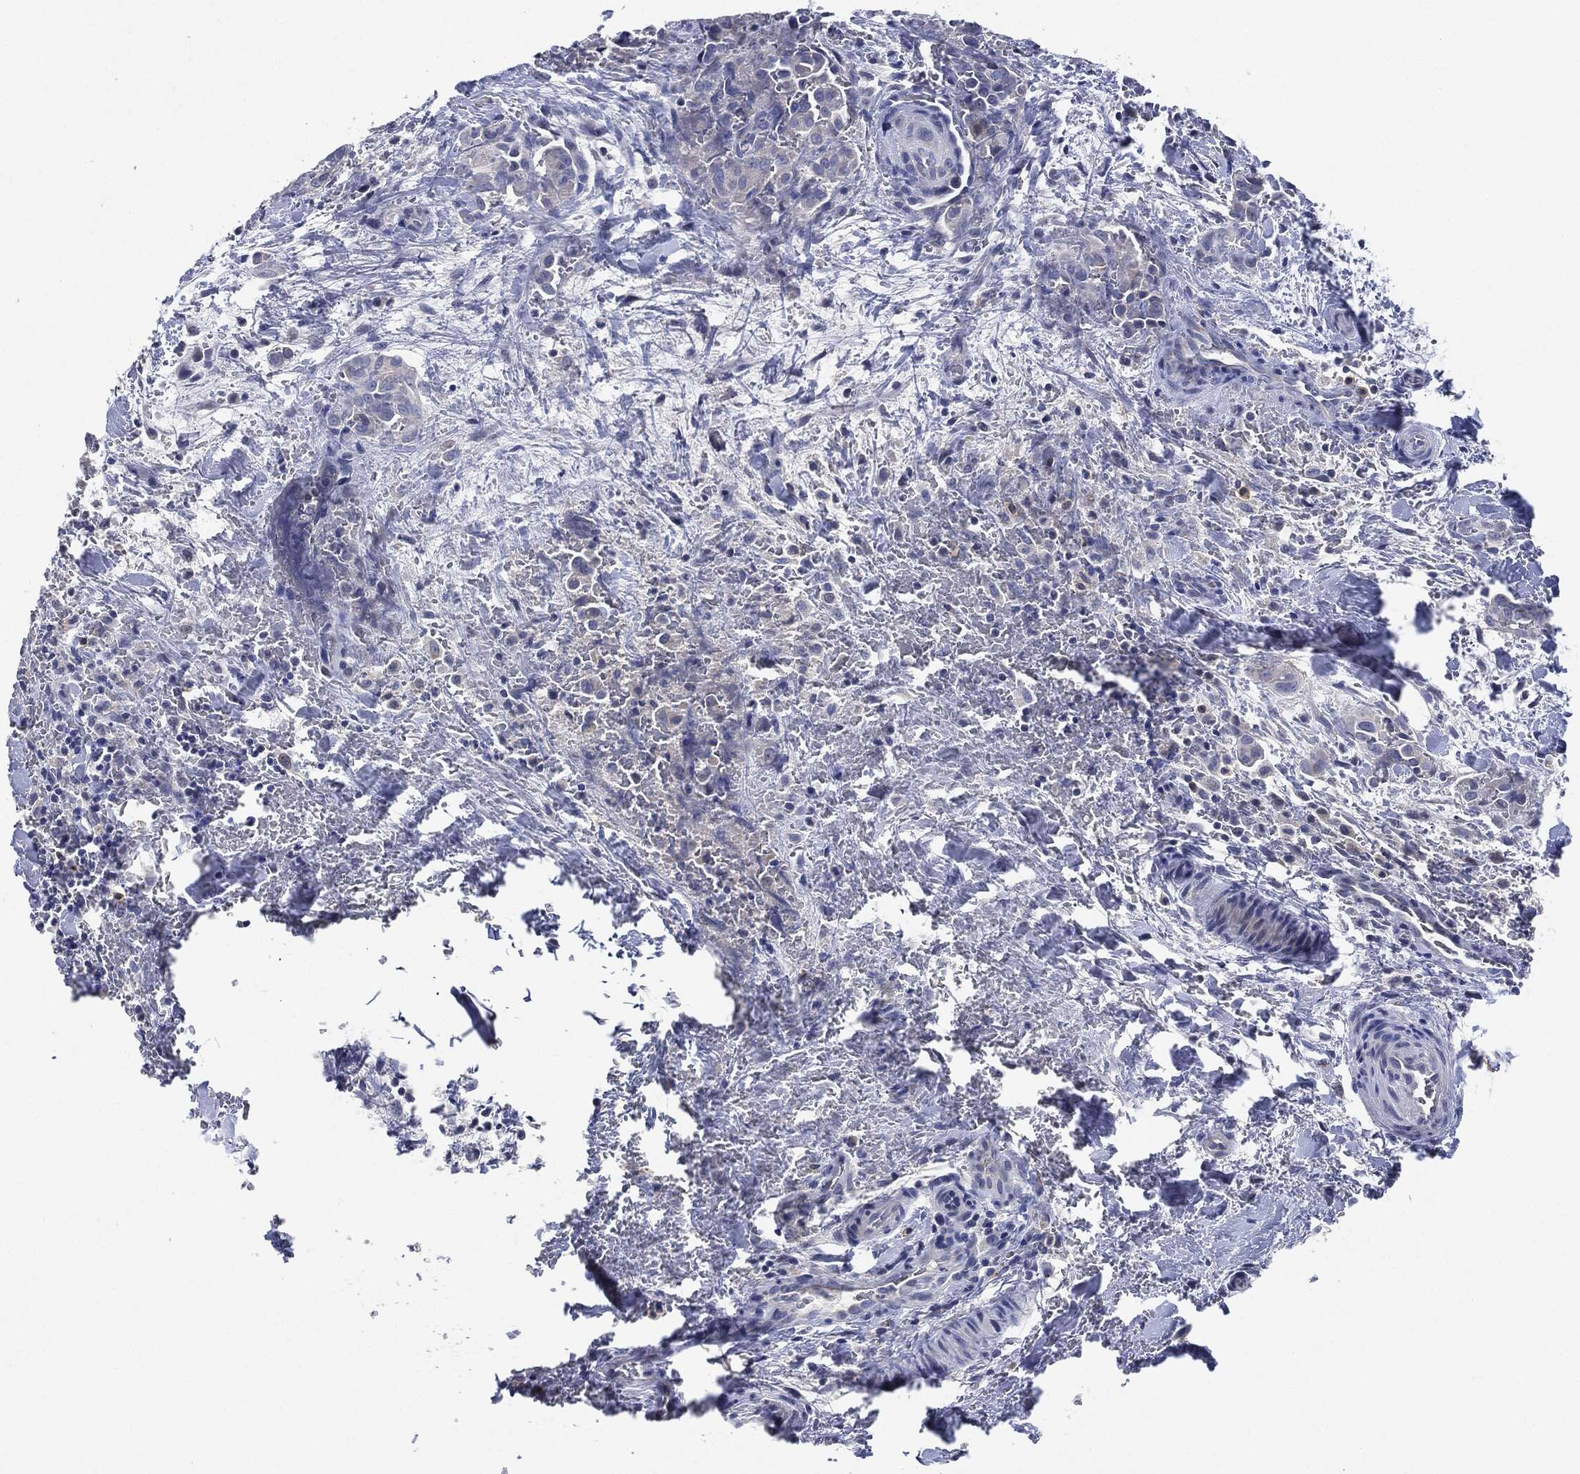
{"staining": {"intensity": "negative", "quantity": "none", "location": "none"}, "tissue": "thyroid cancer", "cell_type": "Tumor cells", "image_type": "cancer", "snomed": [{"axis": "morphology", "description": "Papillary adenocarcinoma, NOS"}, {"axis": "topography", "description": "Thyroid gland"}], "caption": "IHC micrograph of neoplastic tissue: thyroid cancer (papillary adenocarcinoma) stained with DAB demonstrates no significant protein expression in tumor cells. (Stains: DAB immunohistochemistry with hematoxylin counter stain, Microscopy: brightfield microscopy at high magnification).", "gene": "NTRK1", "patient": {"sex": "male", "age": 61}}